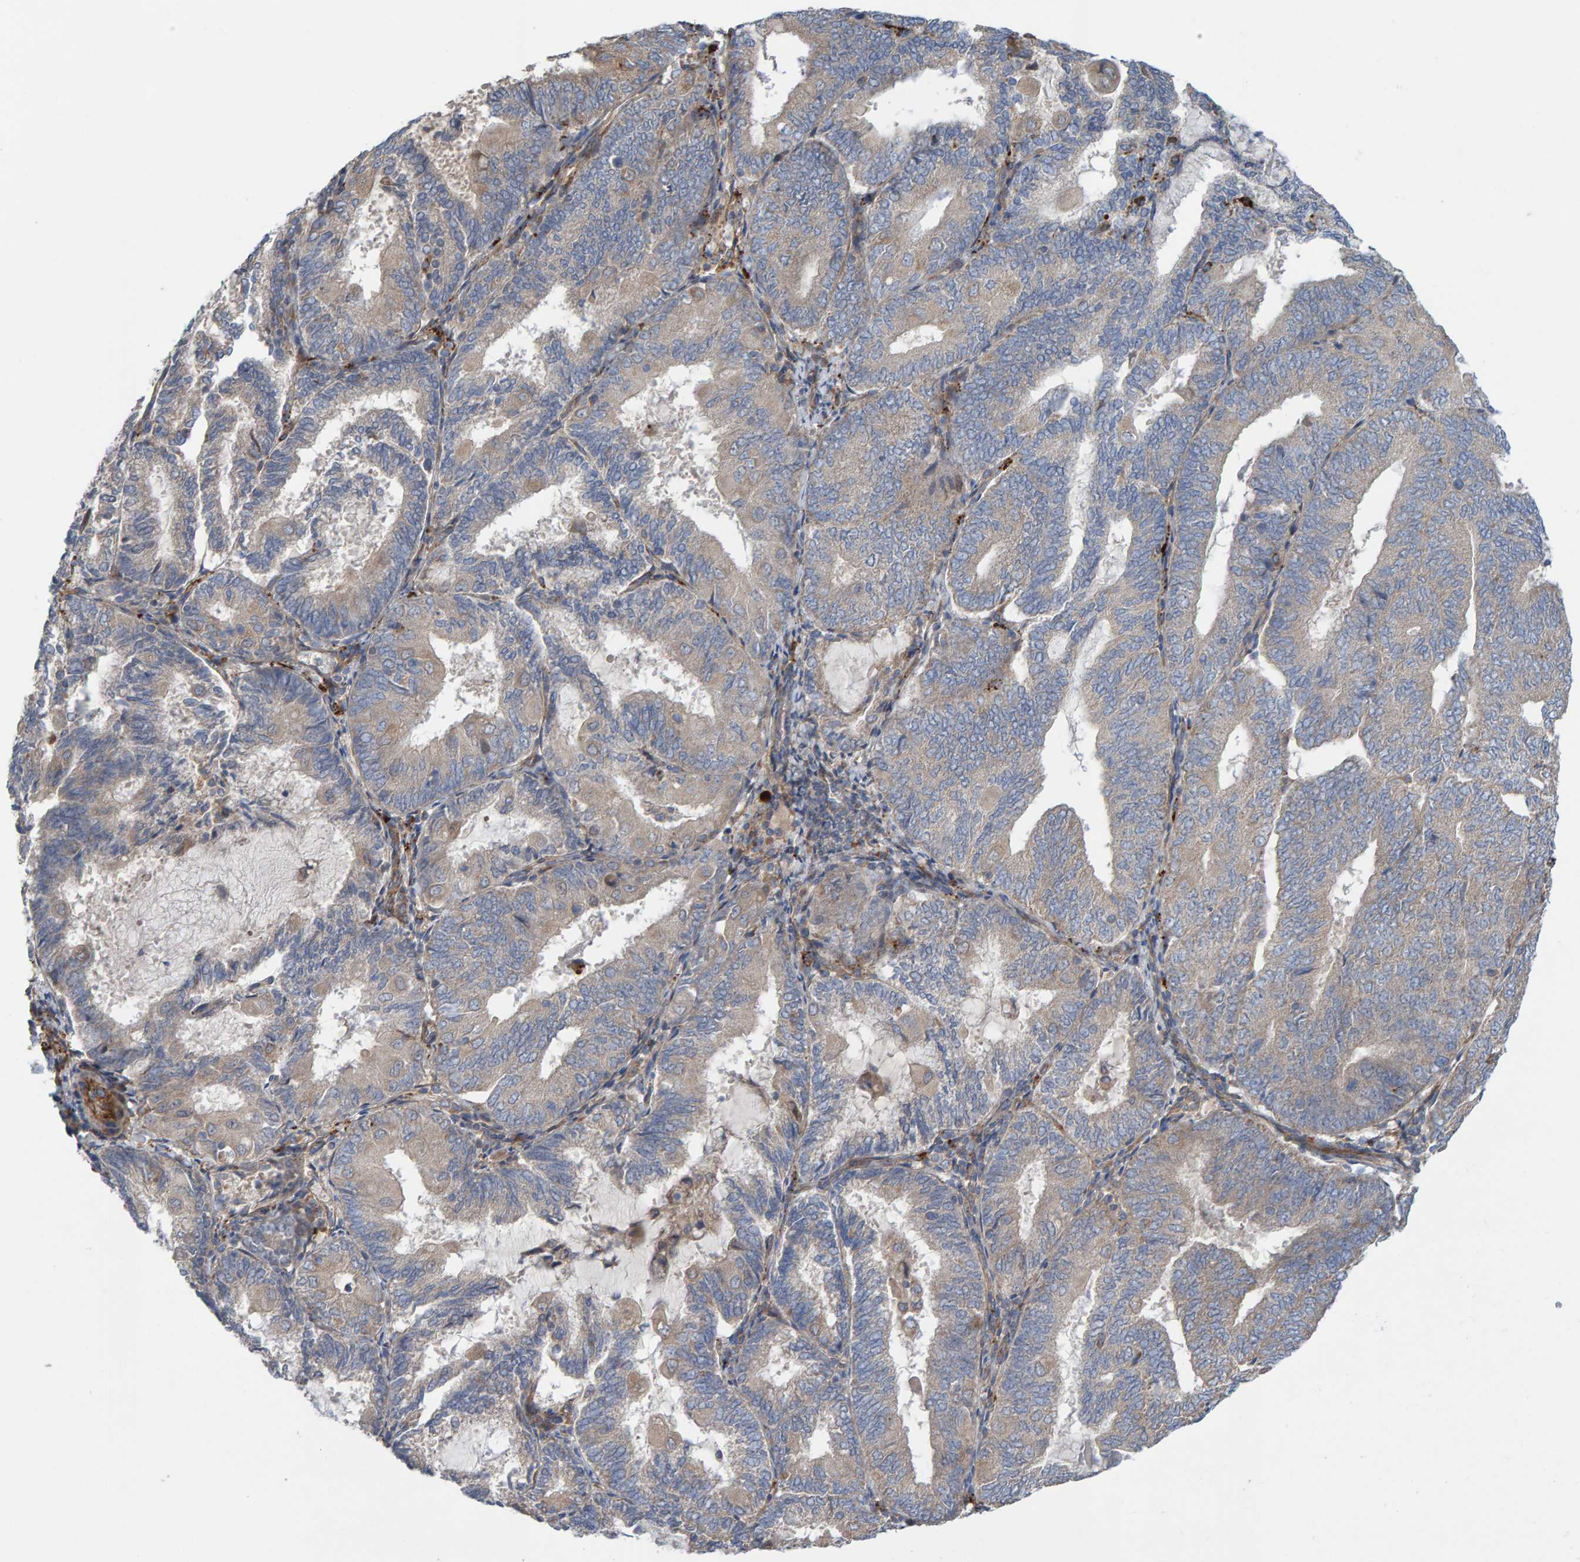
{"staining": {"intensity": "weak", "quantity": "<25%", "location": "cytoplasmic/membranous"}, "tissue": "endometrial cancer", "cell_type": "Tumor cells", "image_type": "cancer", "snomed": [{"axis": "morphology", "description": "Adenocarcinoma, NOS"}, {"axis": "topography", "description": "Endometrium"}], "caption": "Tumor cells show no significant protein positivity in adenocarcinoma (endometrial). The staining was performed using DAB (3,3'-diaminobenzidine) to visualize the protein expression in brown, while the nuclei were stained in blue with hematoxylin (Magnification: 20x).", "gene": "CDK5RAP3", "patient": {"sex": "female", "age": 81}}